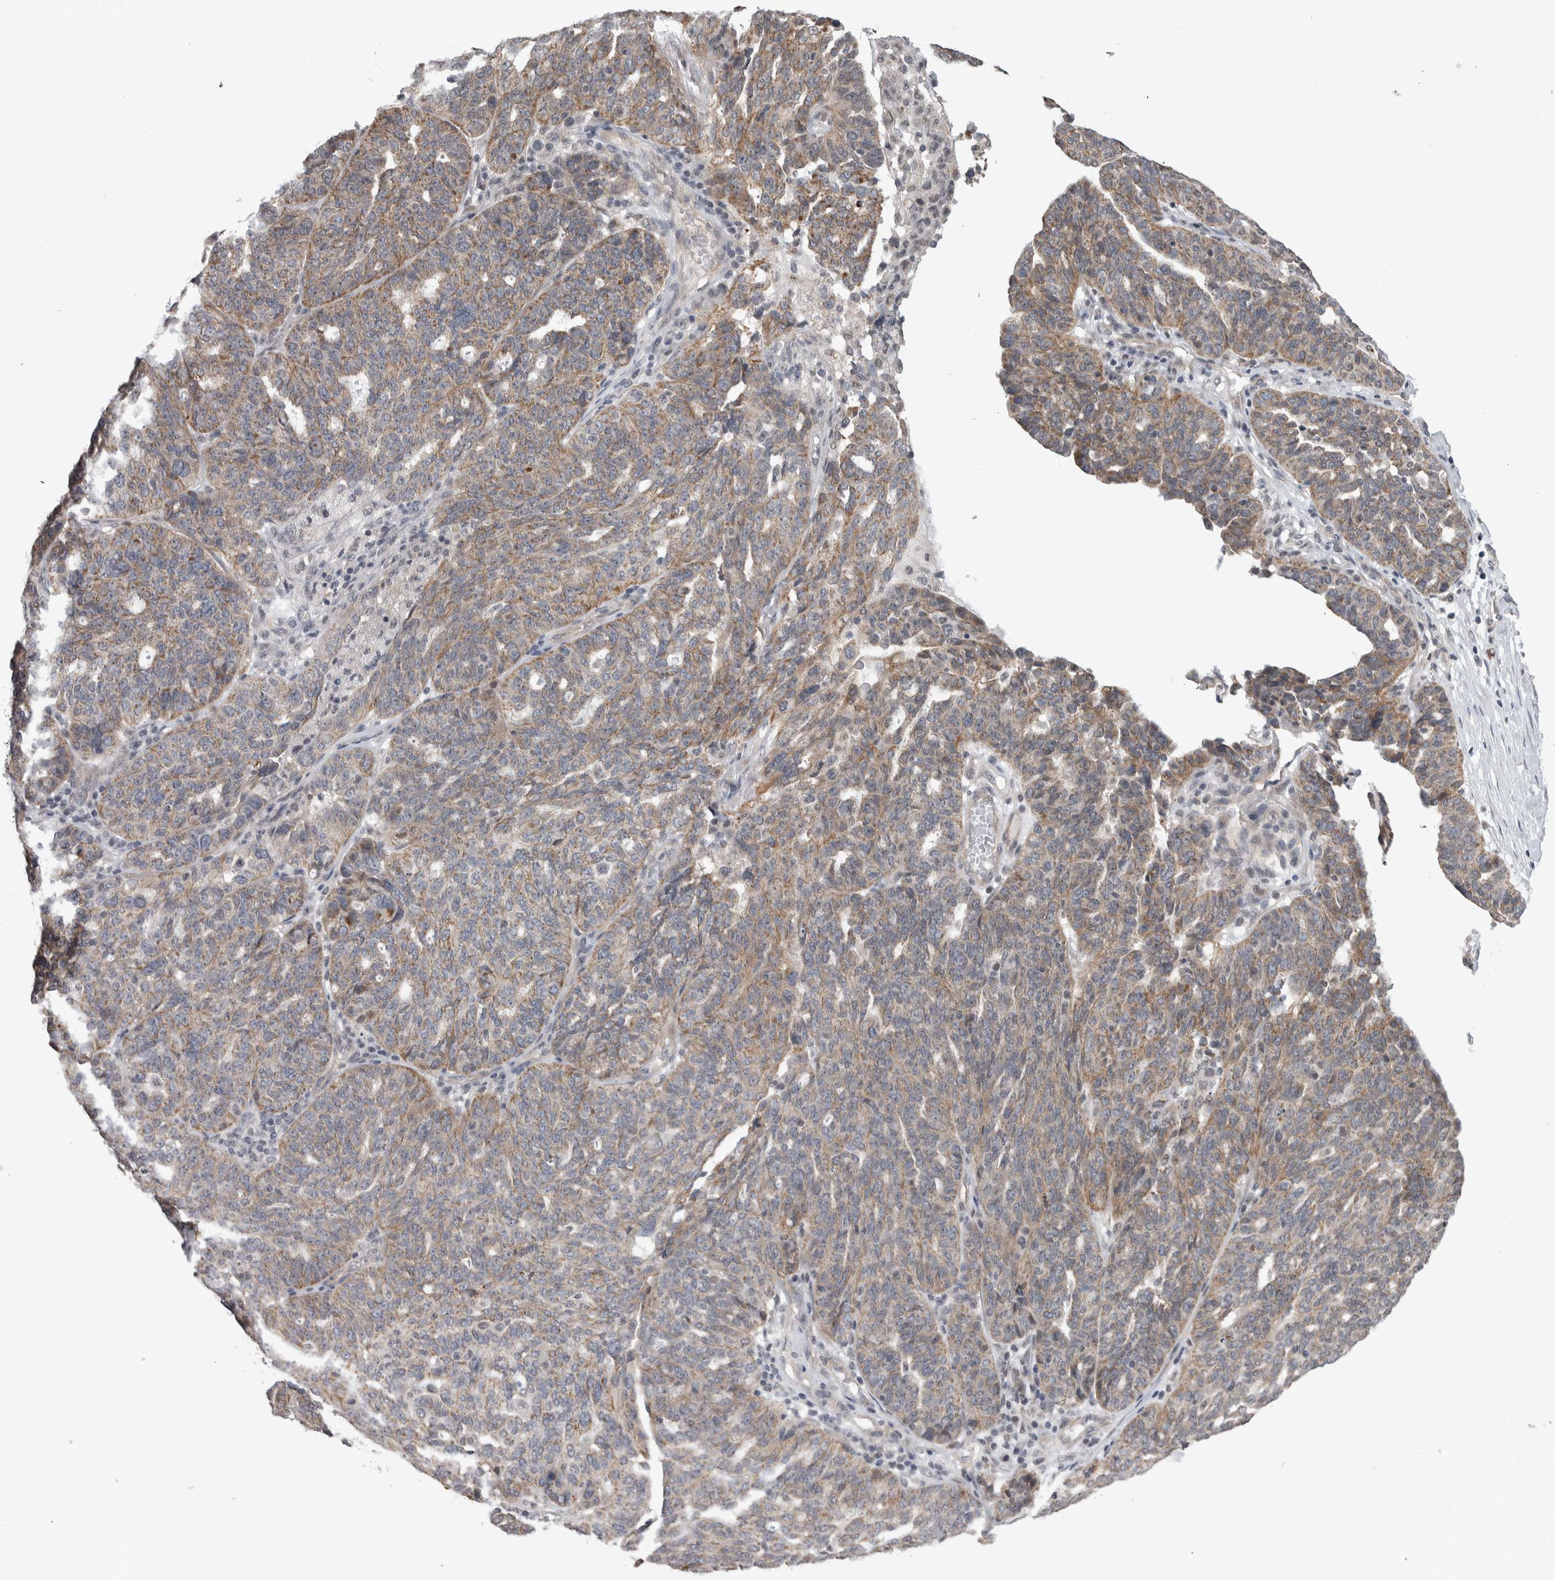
{"staining": {"intensity": "moderate", "quantity": "25%-75%", "location": "cytoplasmic/membranous"}, "tissue": "ovarian cancer", "cell_type": "Tumor cells", "image_type": "cancer", "snomed": [{"axis": "morphology", "description": "Cystadenocarcinoma, serous, NOS"}, {"axis": "topography", "description": "Ovary"}], "caption": "Human ovarian cancer (serous cystadenocarcinoma) stained with a brown dye demonstrates moderate cytoplasmic/membranous positive expression in approximately 25%-75% of tumor cells.", "gene": "CWC27", "patient": {"sex": "female", "age": 59}}